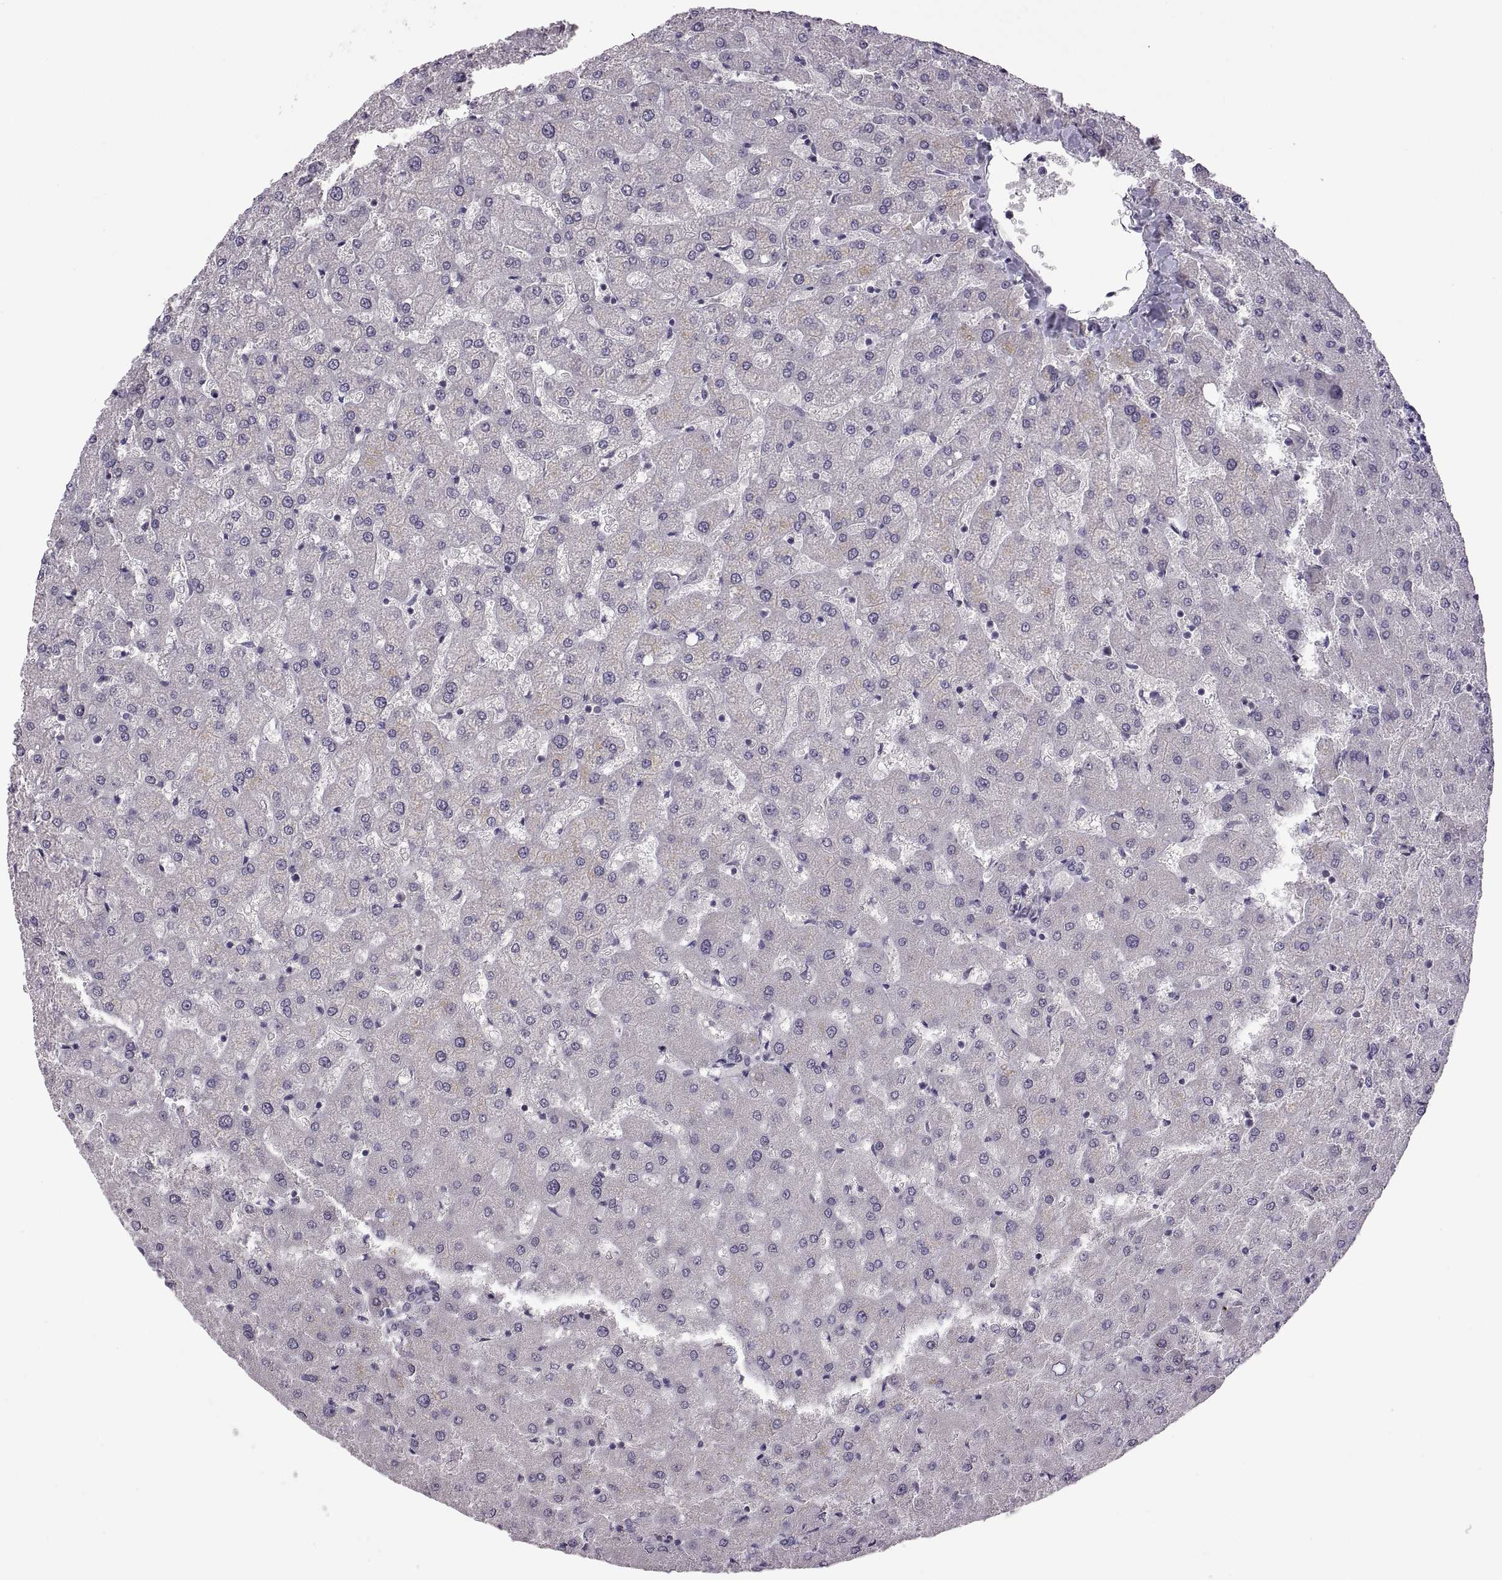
{"staining": {"intensity": "negative", "quantity": "none", "location": "none"}, "tissue": "liver", "cell_type": "Cholangiocytes", "image_type": "normal", "snomed": [{"axis": "morphology", "description": "Normal tissue, NOS"}, {"axis": "topography", "description": "Liver"}], "caption": "An IHC photomicrograph of unremarkable liver is shown. There is no staining in cholangiocytes of liver.", "gene": "NEK2", "patient": {"sex": "female", "age": 50}}